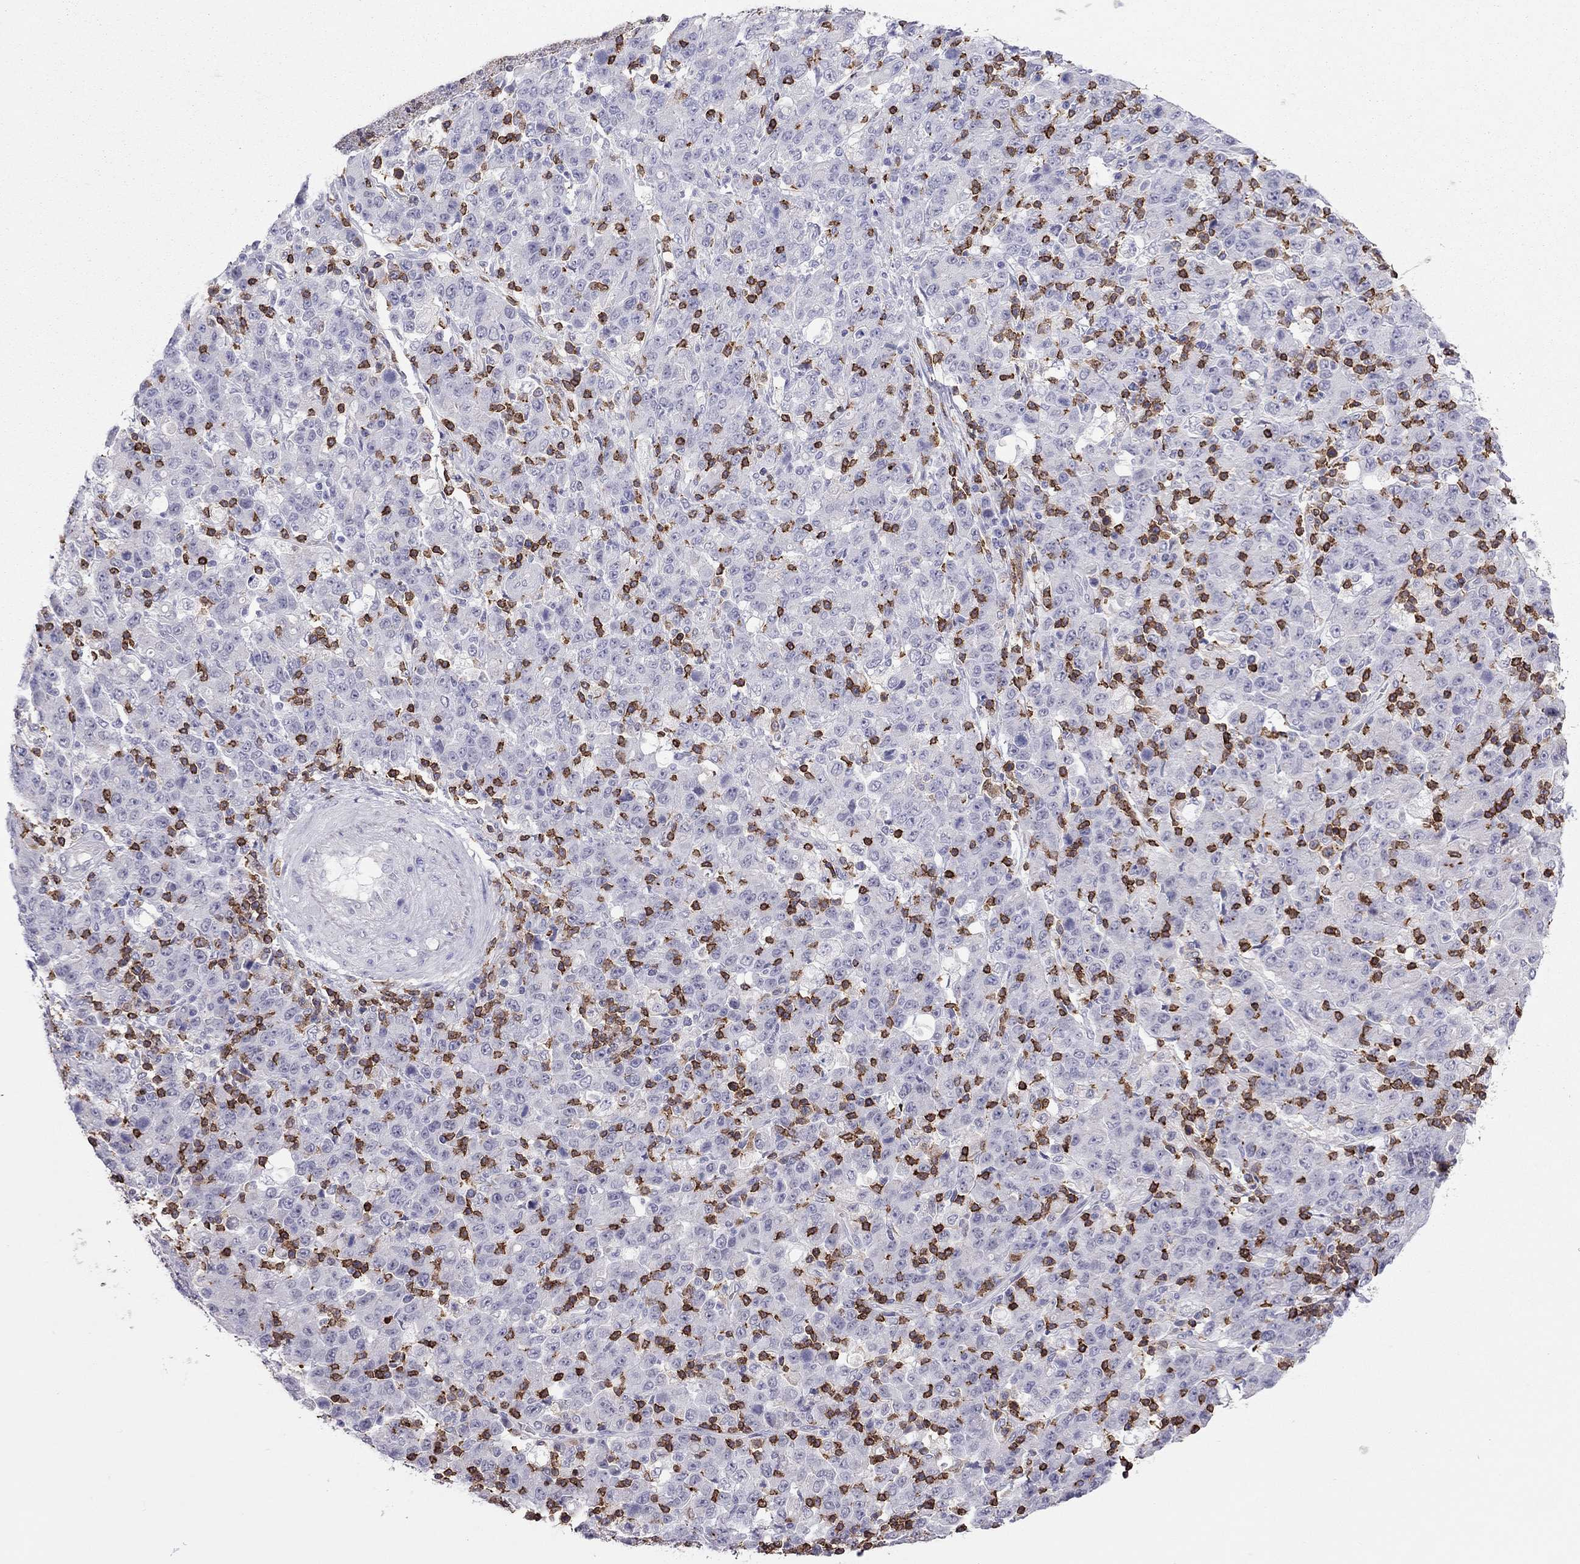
{"staining": {"intensity": "negative", "quantity": "none", "location": "none"}, "tissue": "stomach cancer", "cell_type": "Tumor cells", "image_type": "cancer", "snomed": [{"axis": "morphology", "description": "Adenocarcinoma, NOS"}, {"axis": "topography", "description": "Stomach, upper"}], "caption": "Tumor cells show no significant expression in stomach cancer.", "gene": "MND1", "patient": {"sex": "male", "age": 69}}